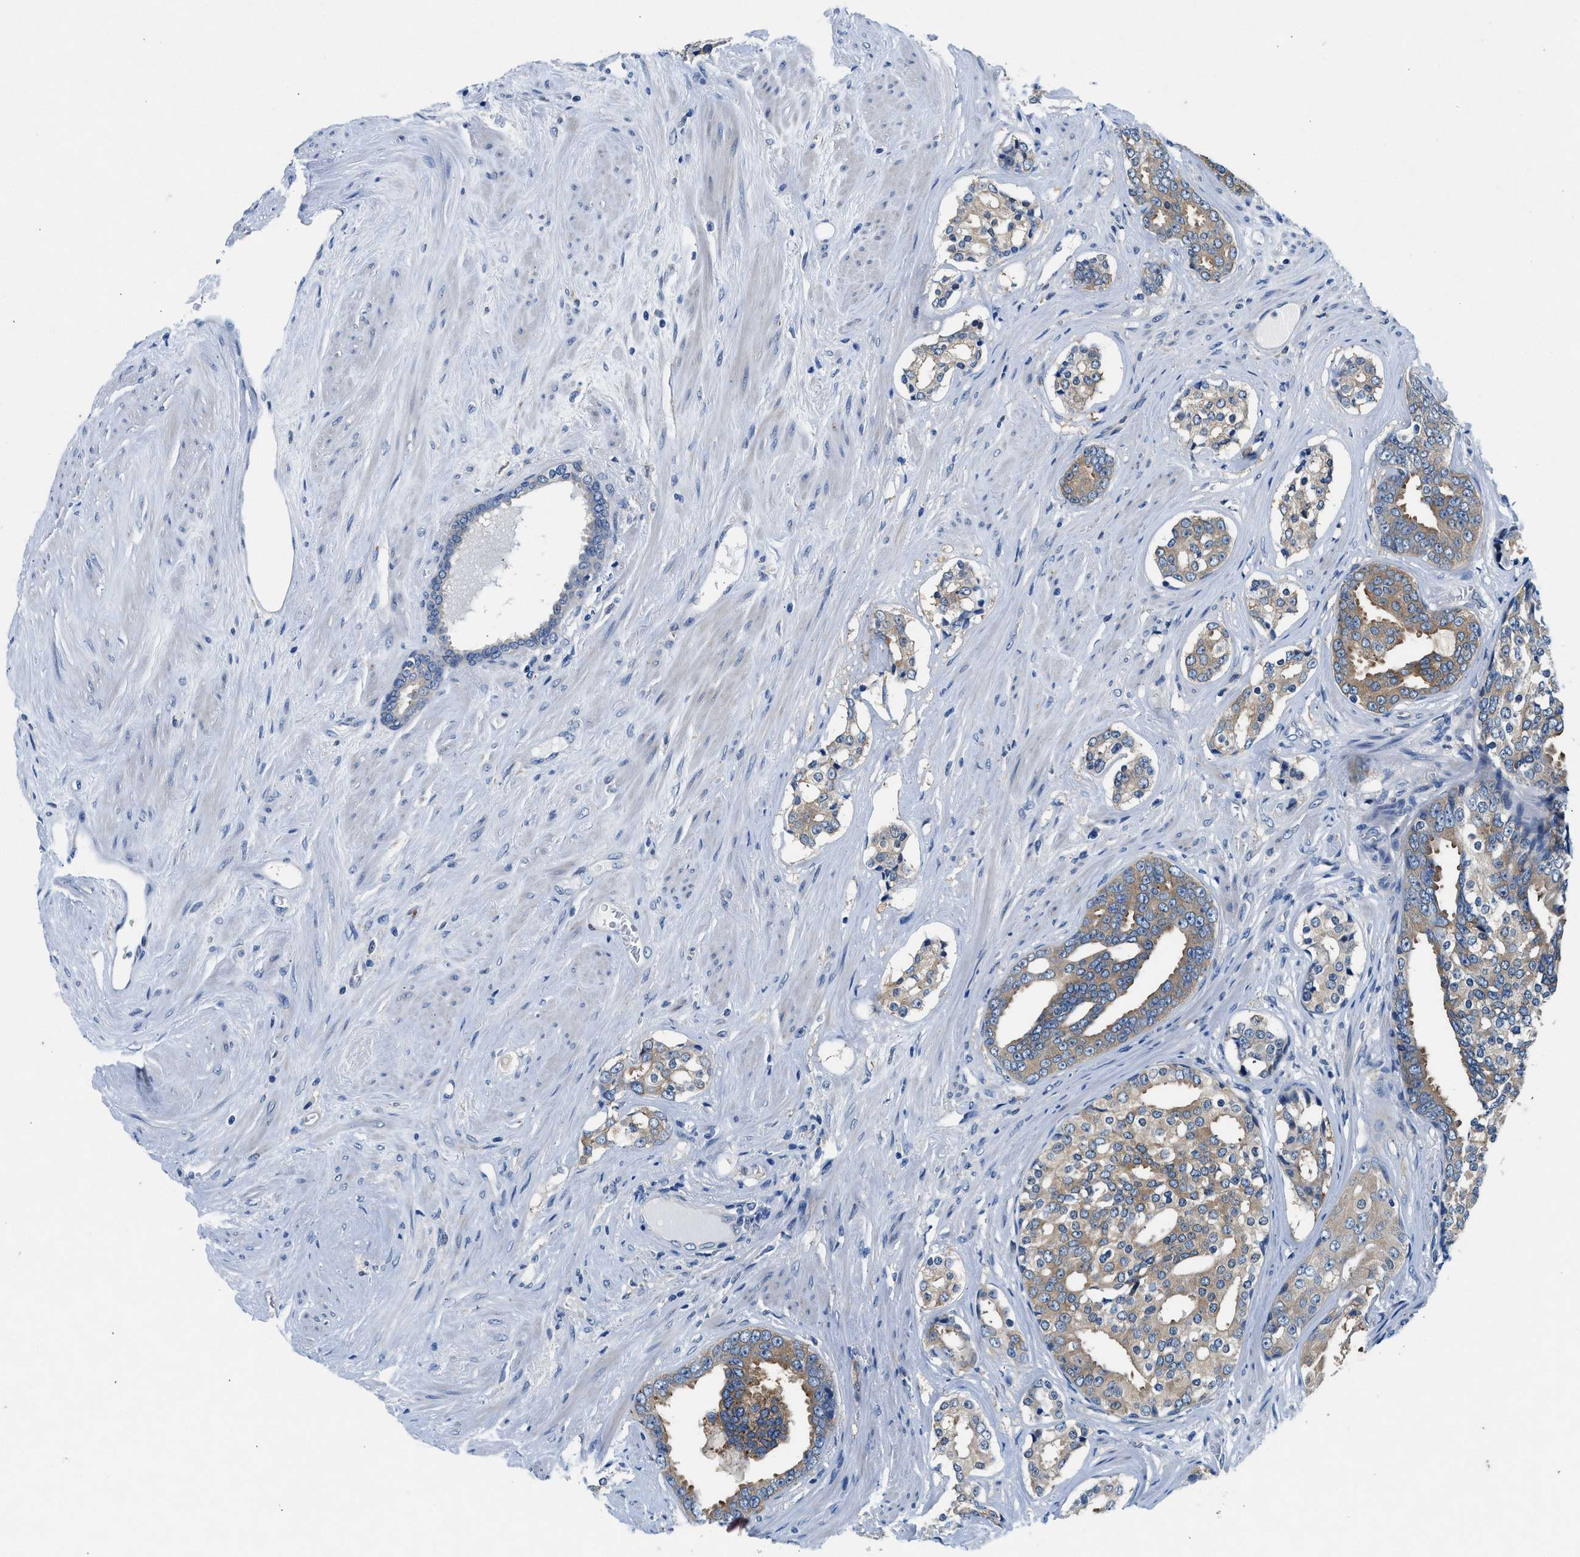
{"staining": {"intensity": "moderate", "quantity": "<25%", "location": "cytoplasmic/membranous"}, "tissue": "prostate cancer", "cell_type": "Tumor cells", "image_type": "cancer", "snomed": [{"axis": "morphology", "description": "Adenocarcinoma, High grade"}, {"axis": "topography", "description": "Prostate"}], "caption": "There is low levels of moderate cytoplasmic/membranous staining in tumor cells of high-grade adenocarcinoma (prostate), as demonstrated by immunohistochemical staining (brown color).", "gene": "COPS2", "patient": {"sex": "male", "age": 71}}